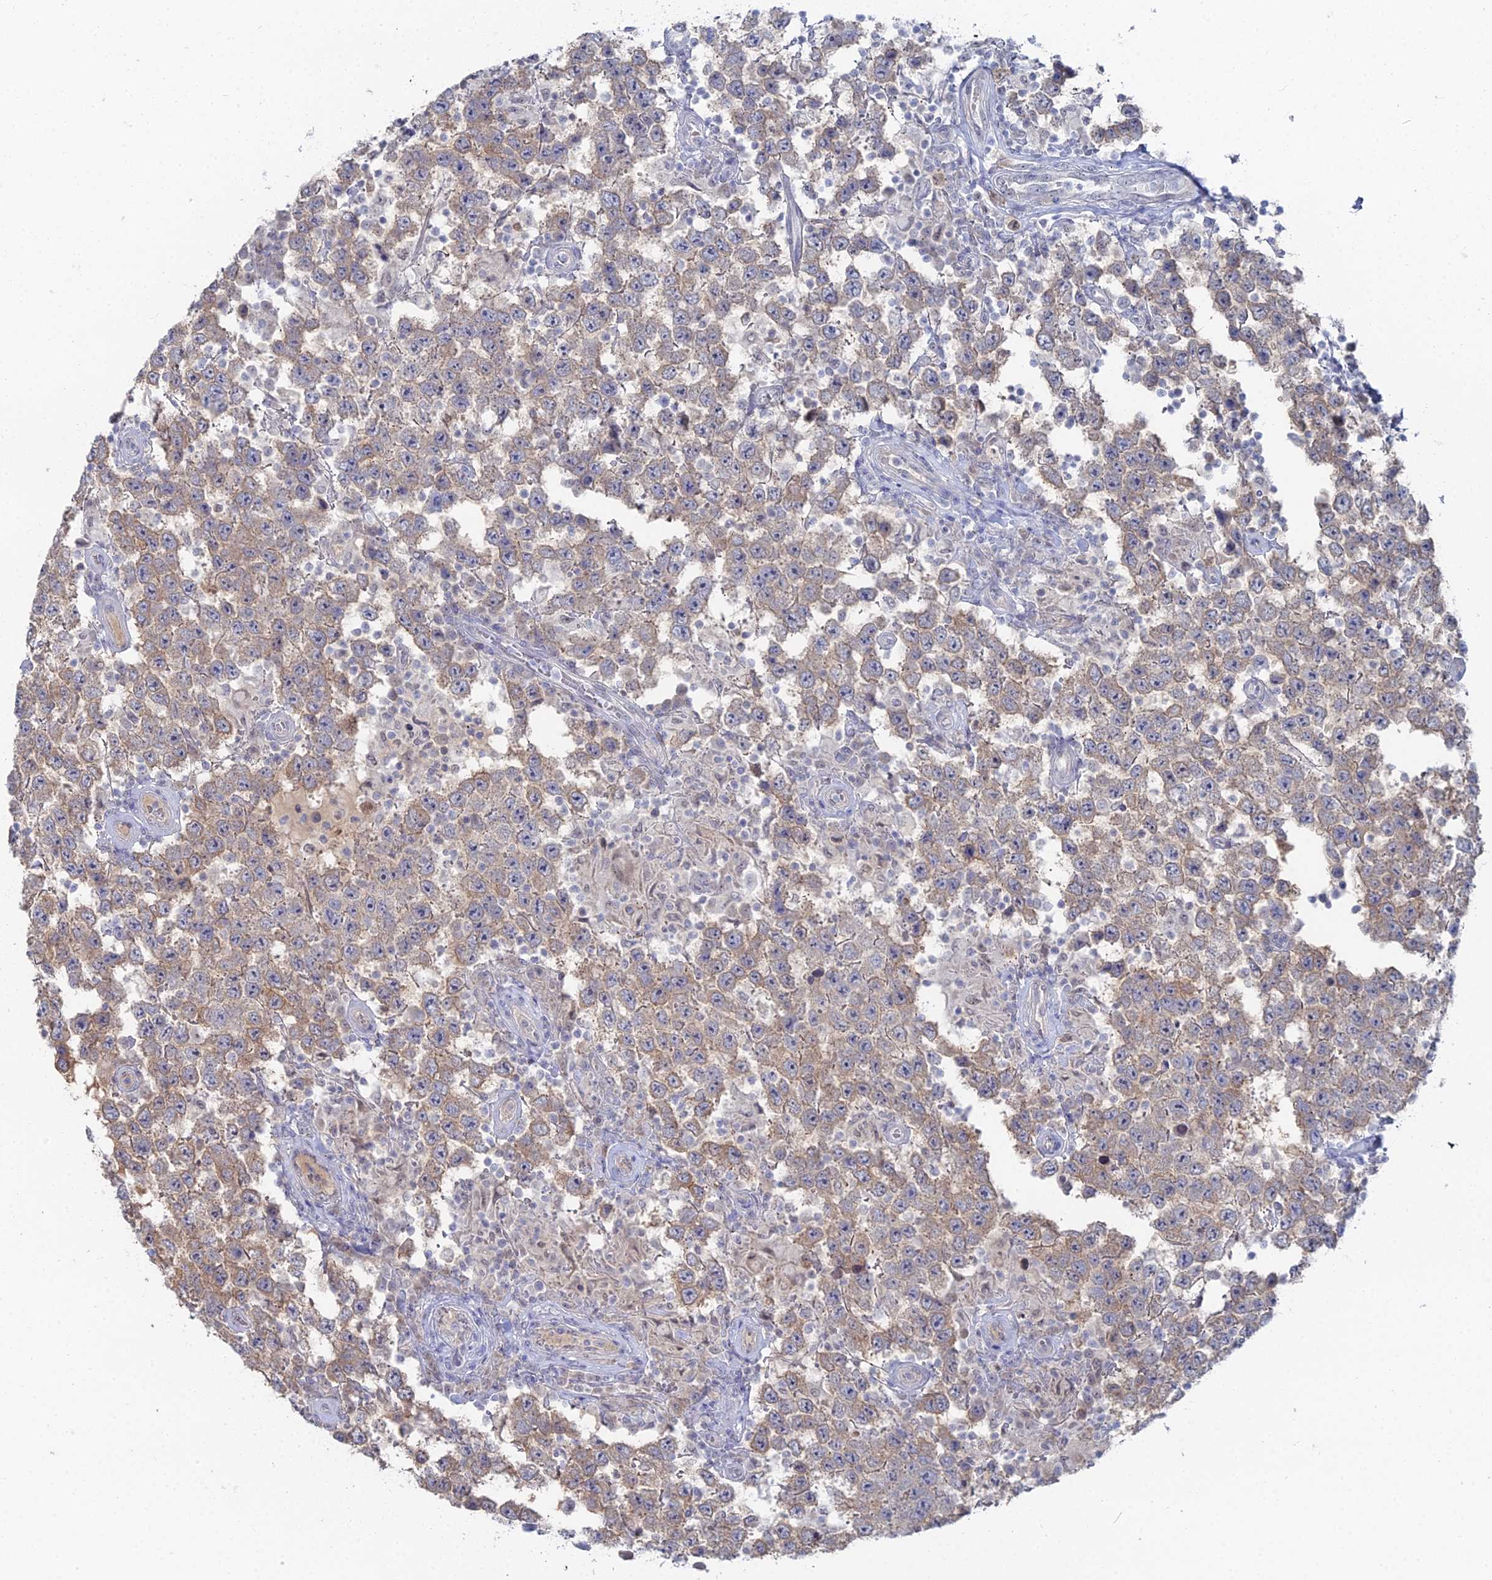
{"staining": {"intensity": "weak", "quantity": "25%-75%", "location": "cytoplasmic/membranous"}, "tissue": "testis cancer", "cell_type": "Tumor cells", "image_type": "cancer", "snomed": [{"axis": "morphology", "description": "Normal tissue, NOS"}, {"axis": "morphology", "description": "Urothelial carcinoma, High grade"}, {"axis": "morphology", "description": "Seminoma, NOS"}, {"axis": "morphology", "description": "Carcinoma, Embryonal, NOS"}, {"axis": "topography", "description": "Urinary bladder"}, {"axis": "topography", "description": "Testis"}], "caption": "Protein expression analysis of human testis cancer reveals weak cytoplasmic/membranous staining in about 25%-75% of tumor cells. (DAB = brown stain, brightfield microscopy at high magnification).", "gene": "THAP4", "patient": {"sex": "male", "age": 41}}